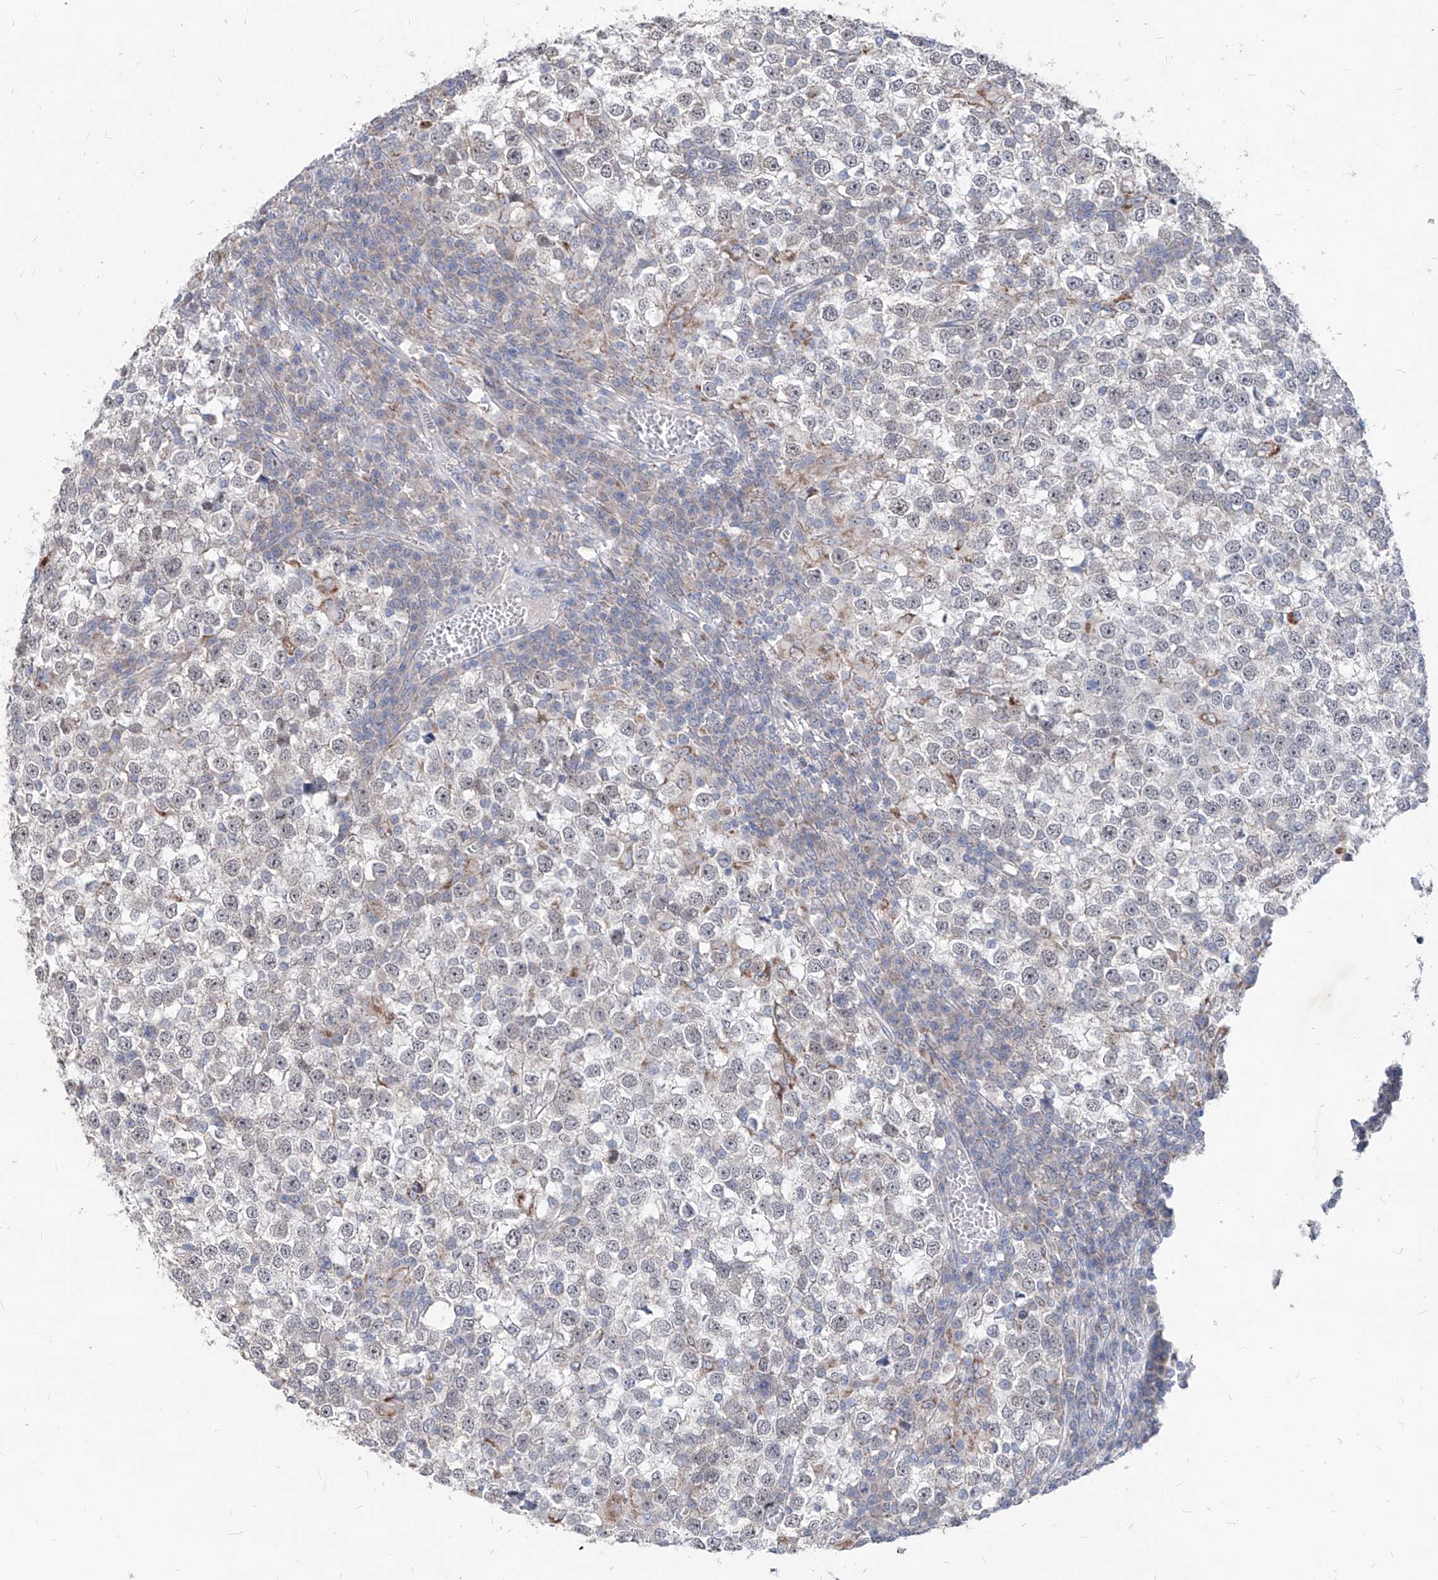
{"staining": {"intensity": "negative", "quantity": "none", "location": "none"}, "tissue": "testis cancer", "cell_type": "Tumor cells", "image_type": "cancer", "snomed": [{"axis": "morphology", "description": "Seminoma, NOS"}, {"axis": "topography", "description": "Testis"}], "caption": "DAB (3,3'-diaminobenzidine) immunohistochemical staining of human testis cancer (seminoma) reveals no significant positivity in tumor cells.", "gene": "AGPS", "patient": {"sex": "male", "age": 65}}